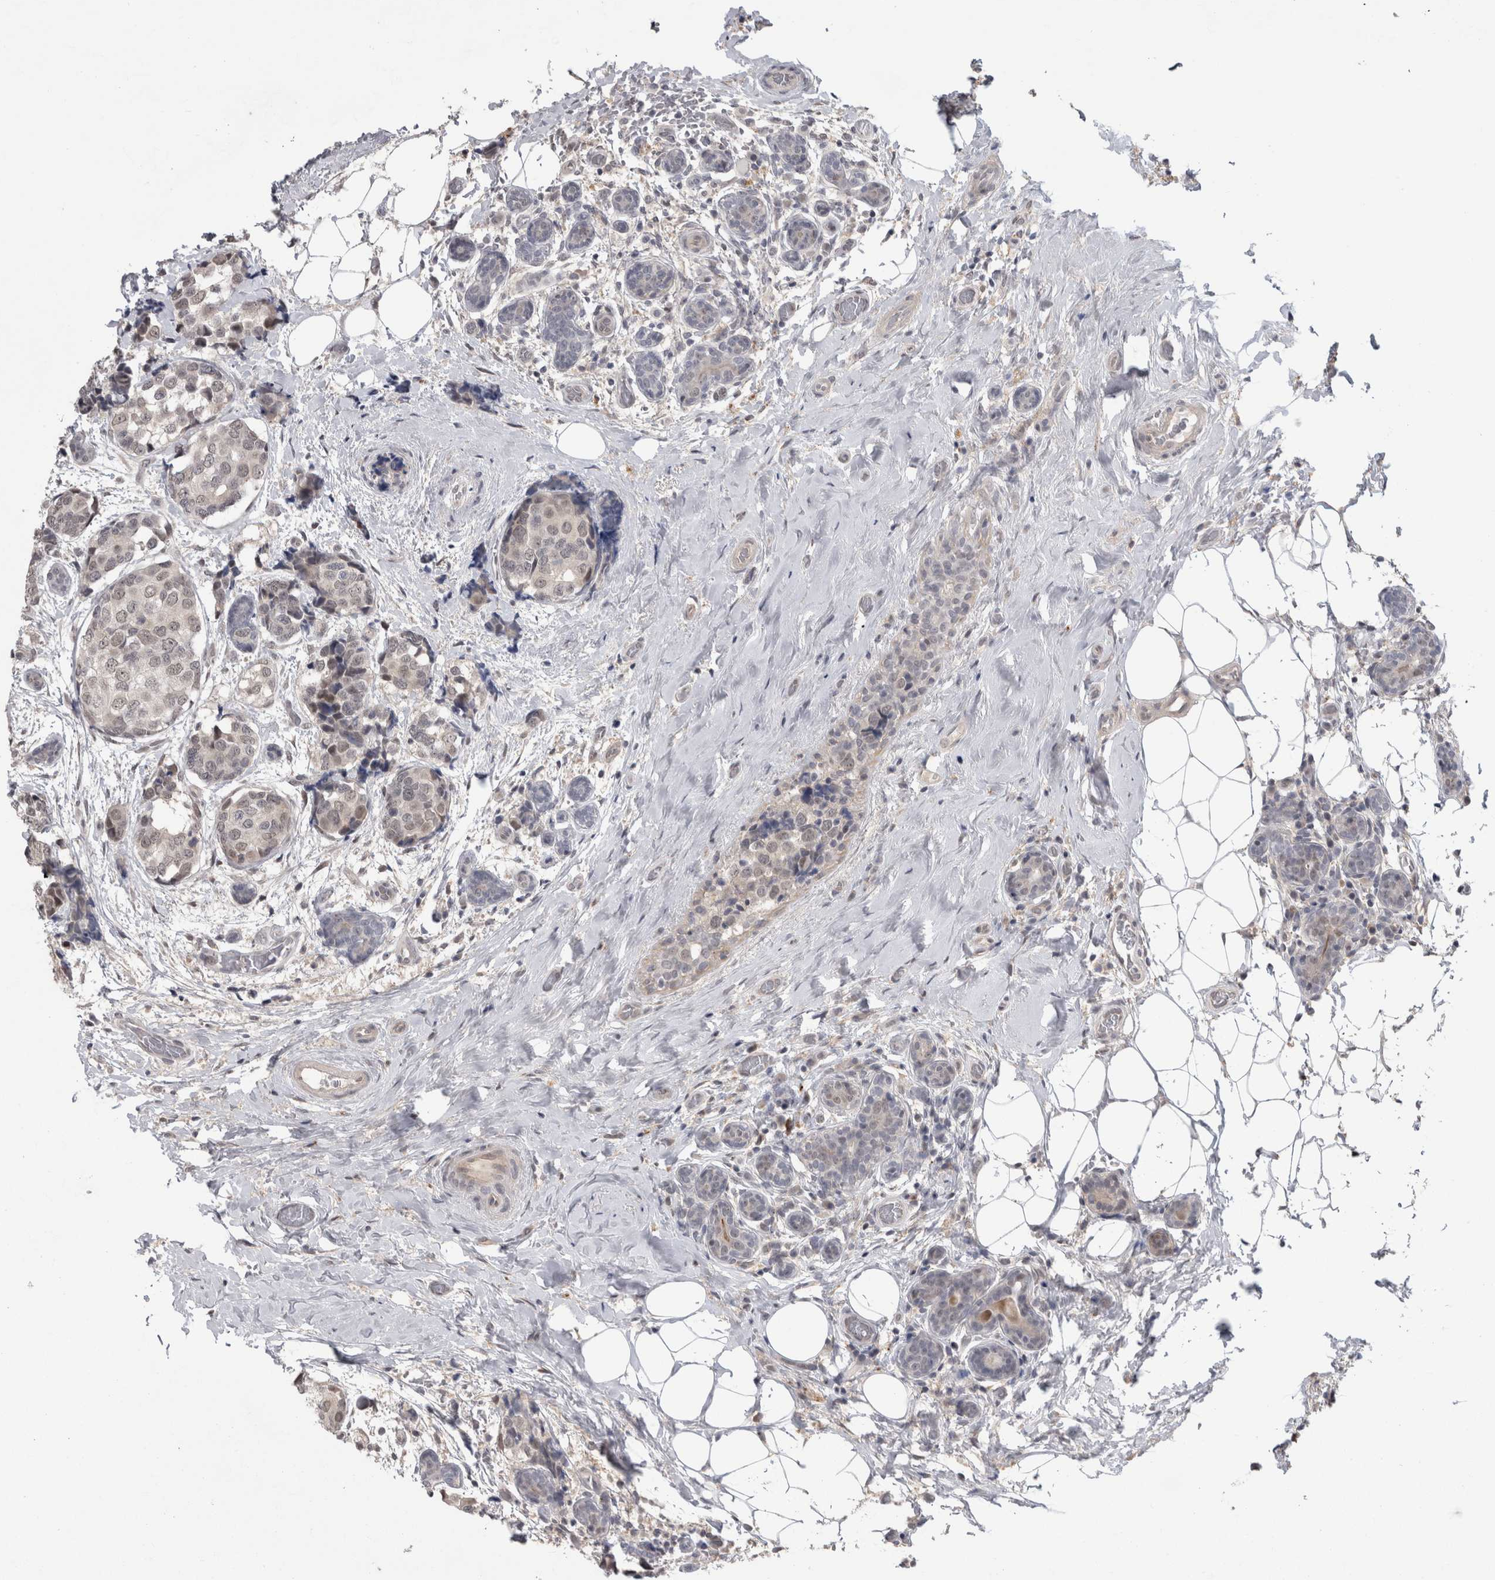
{"staining": {"intensity": "weak", "quantity": "<25%", "location": "nuclear"}, "tissue": "breast cancer", "cell_type": "Tumor cells", "image_type": "cancer", "snomed": [{"axis": "morphology", "description": "Normal tissue, NOS"}, {"axis": "morphology", "description": "Duct carcinoma"}, {"axis": "topography", "description": "Breast"}], "caption": "This is an immunohistochemistry photomicrograph of breast cancer. There is no staining in tumor cells.", "gene": "MTBP", "patient": {"sex": "female", "age": 43}}